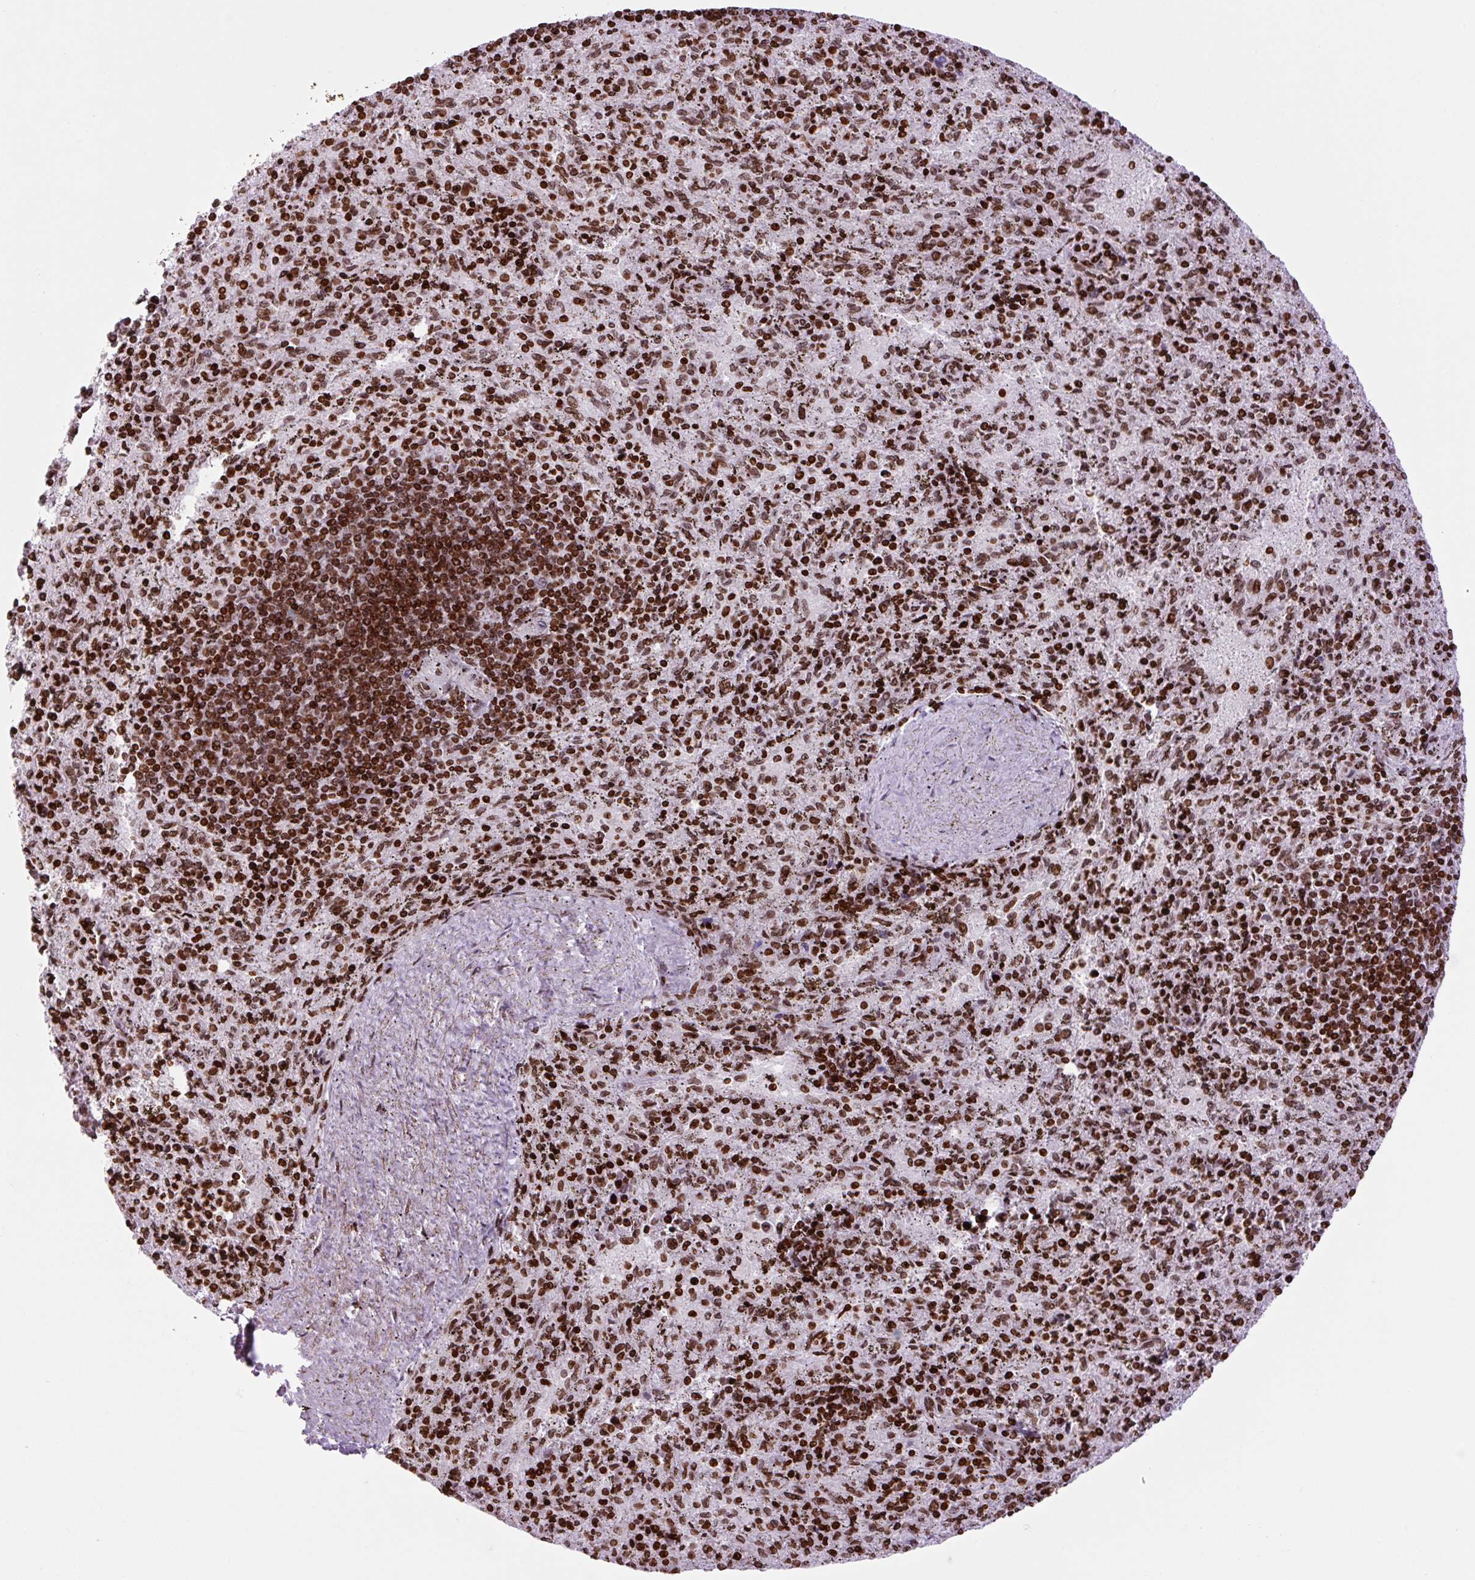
{"staining": {"intensity": "strong", "quantity": ">75%", "location": "nuclear"}, "tissue": "spleen", "cell_type": "Cells in red pulp", "image_type": "normal", "snomed": [{"axis": "morphology", "description": "Normal tissue, NOS"}, {"axis": "topography", "description": "Spleen"}], "caption": "This photomicrograph displays IHC staining of normal spleen, with high strong nuclear expression in about >75% of cells in red pulp.", "gene": "H1", "patient": {"sex": "male", "age": 57}}